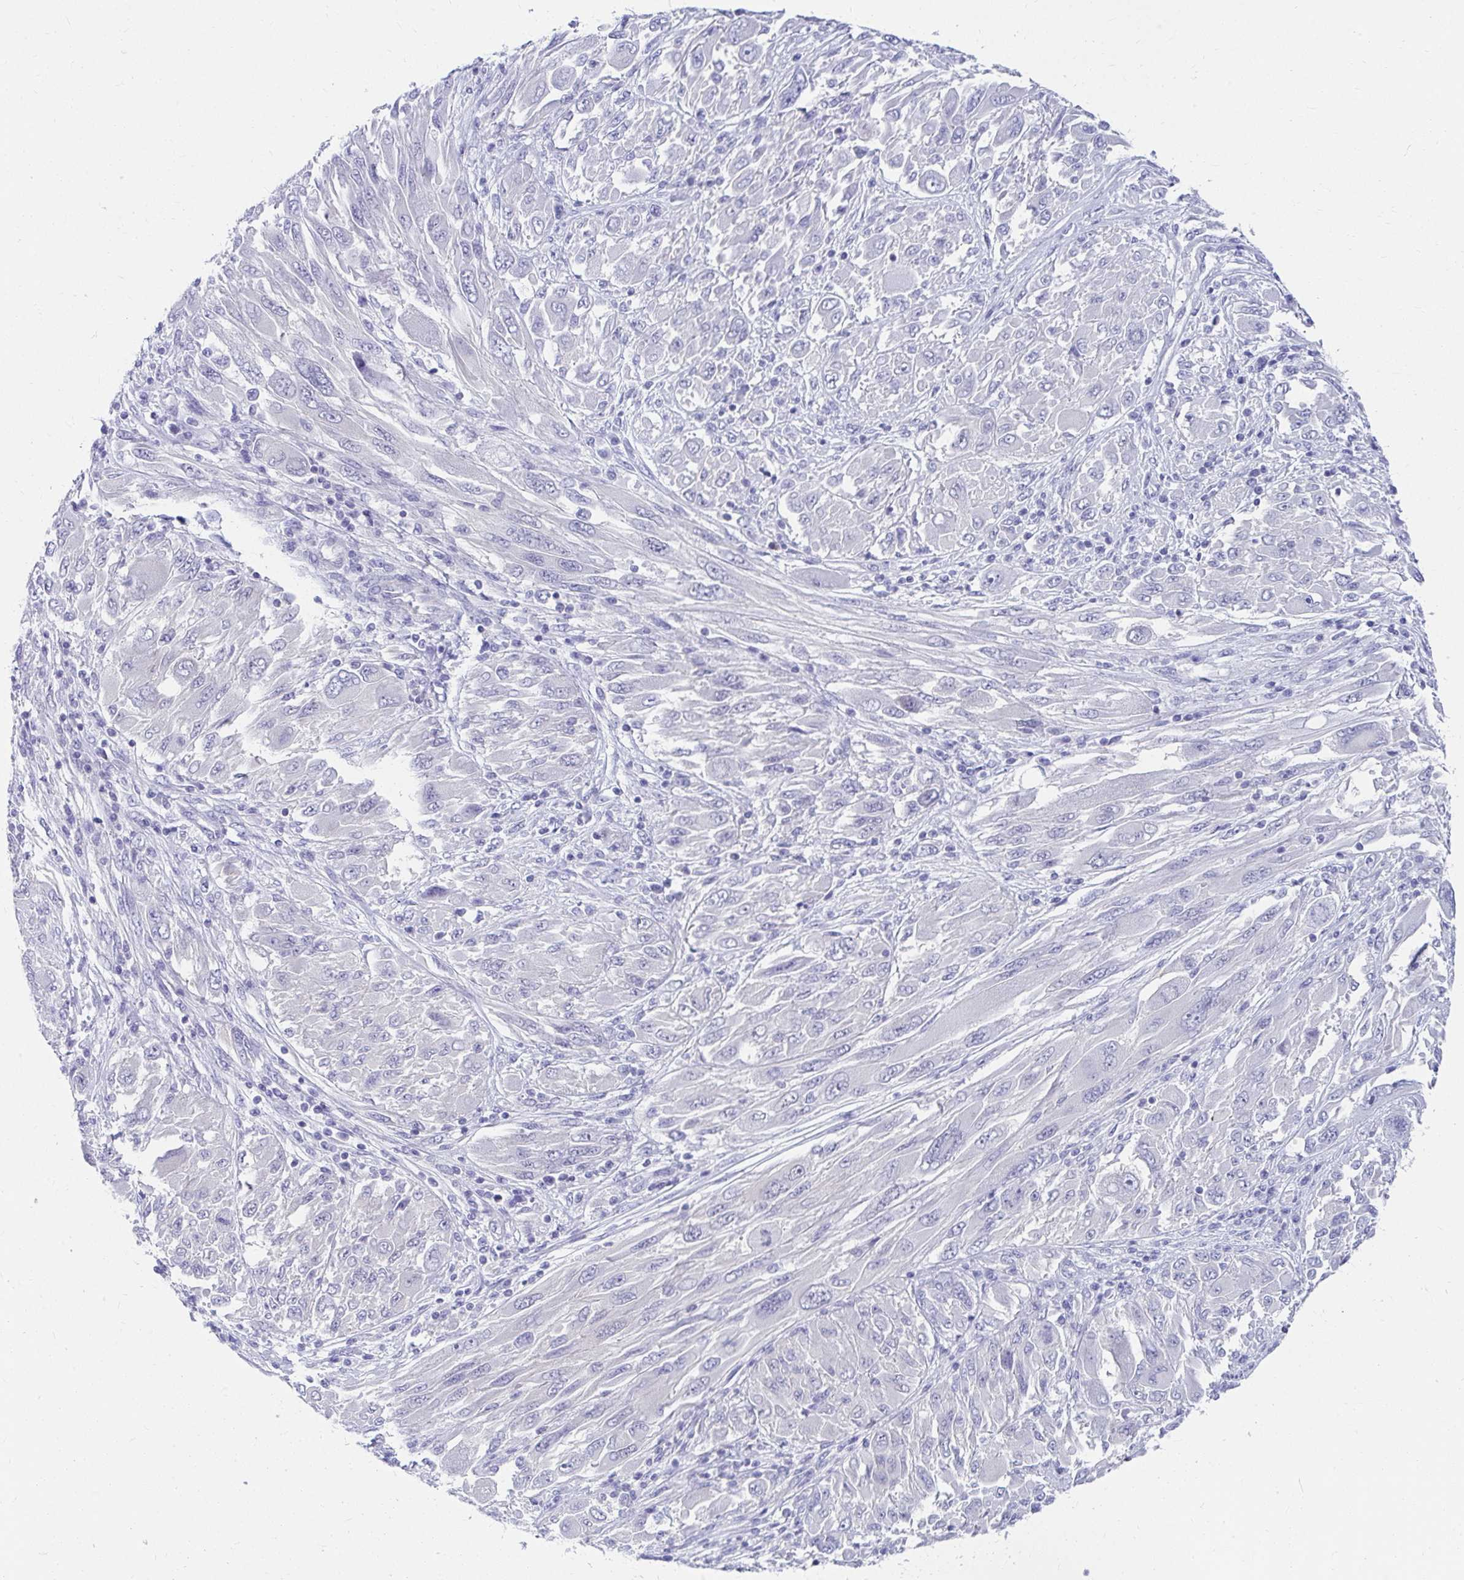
{"staining": {"intensity": "negative", "quantity": "none", "location": "none"}, "tissue": "melanoma", "cell_type": "Tumor cells", "image_type": "cancer", "snomed": [{"axis": "morphology", "description": "Malignant melanoma, NOS"}, {"axis": "topography", "description": "Skin"}], "caption": "Image shows no significant protein staining in tumor cells of melanoma.", "gene": "C19orf81", "patient": {"sex": "female", "age": 91}}